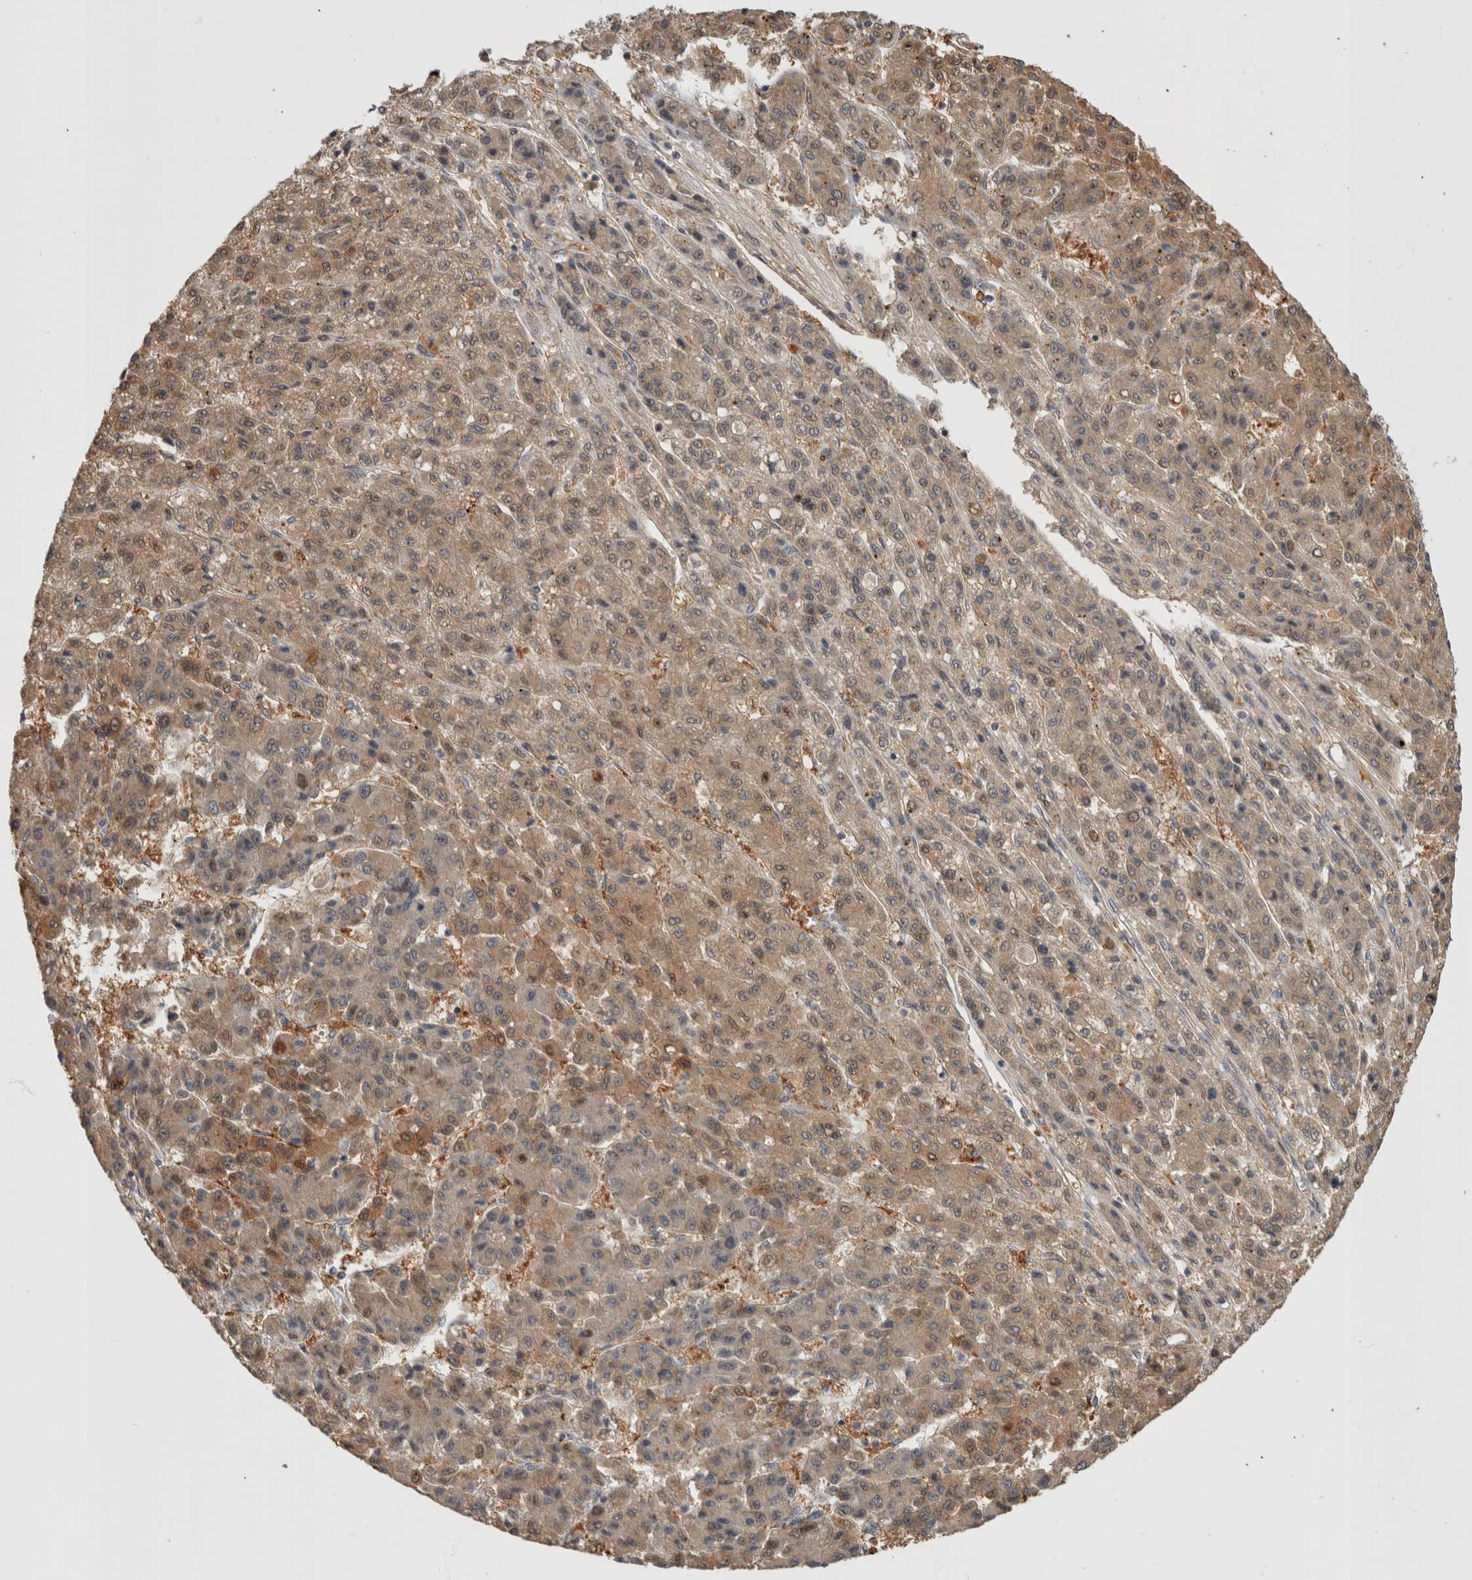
{"staining": {"intensity": "weak", "quantity": "25%-75%", "location": "cytoplasmic/membranous"}, "tissue": "liver cancer", "cell_type": "Tumor cells", "image_type": "cancer", "snomed": [{"axis": "morphology", "description": "Carcinoma, Hepatocellular, NOS"}, {"axis": "topography", "description": "Liver"}], "caption": "Weak cytoplasmic/membranous protein positivity is identified in approximately 25%-75% of tumor cells in liver hepatocellular carcinoma. (DAB (3,3'-diaminobenzidine) IHC with brightfield microscopy, high magnification).", "gene": "PGM1", "patient": {"sex": "male", "age": 70}}